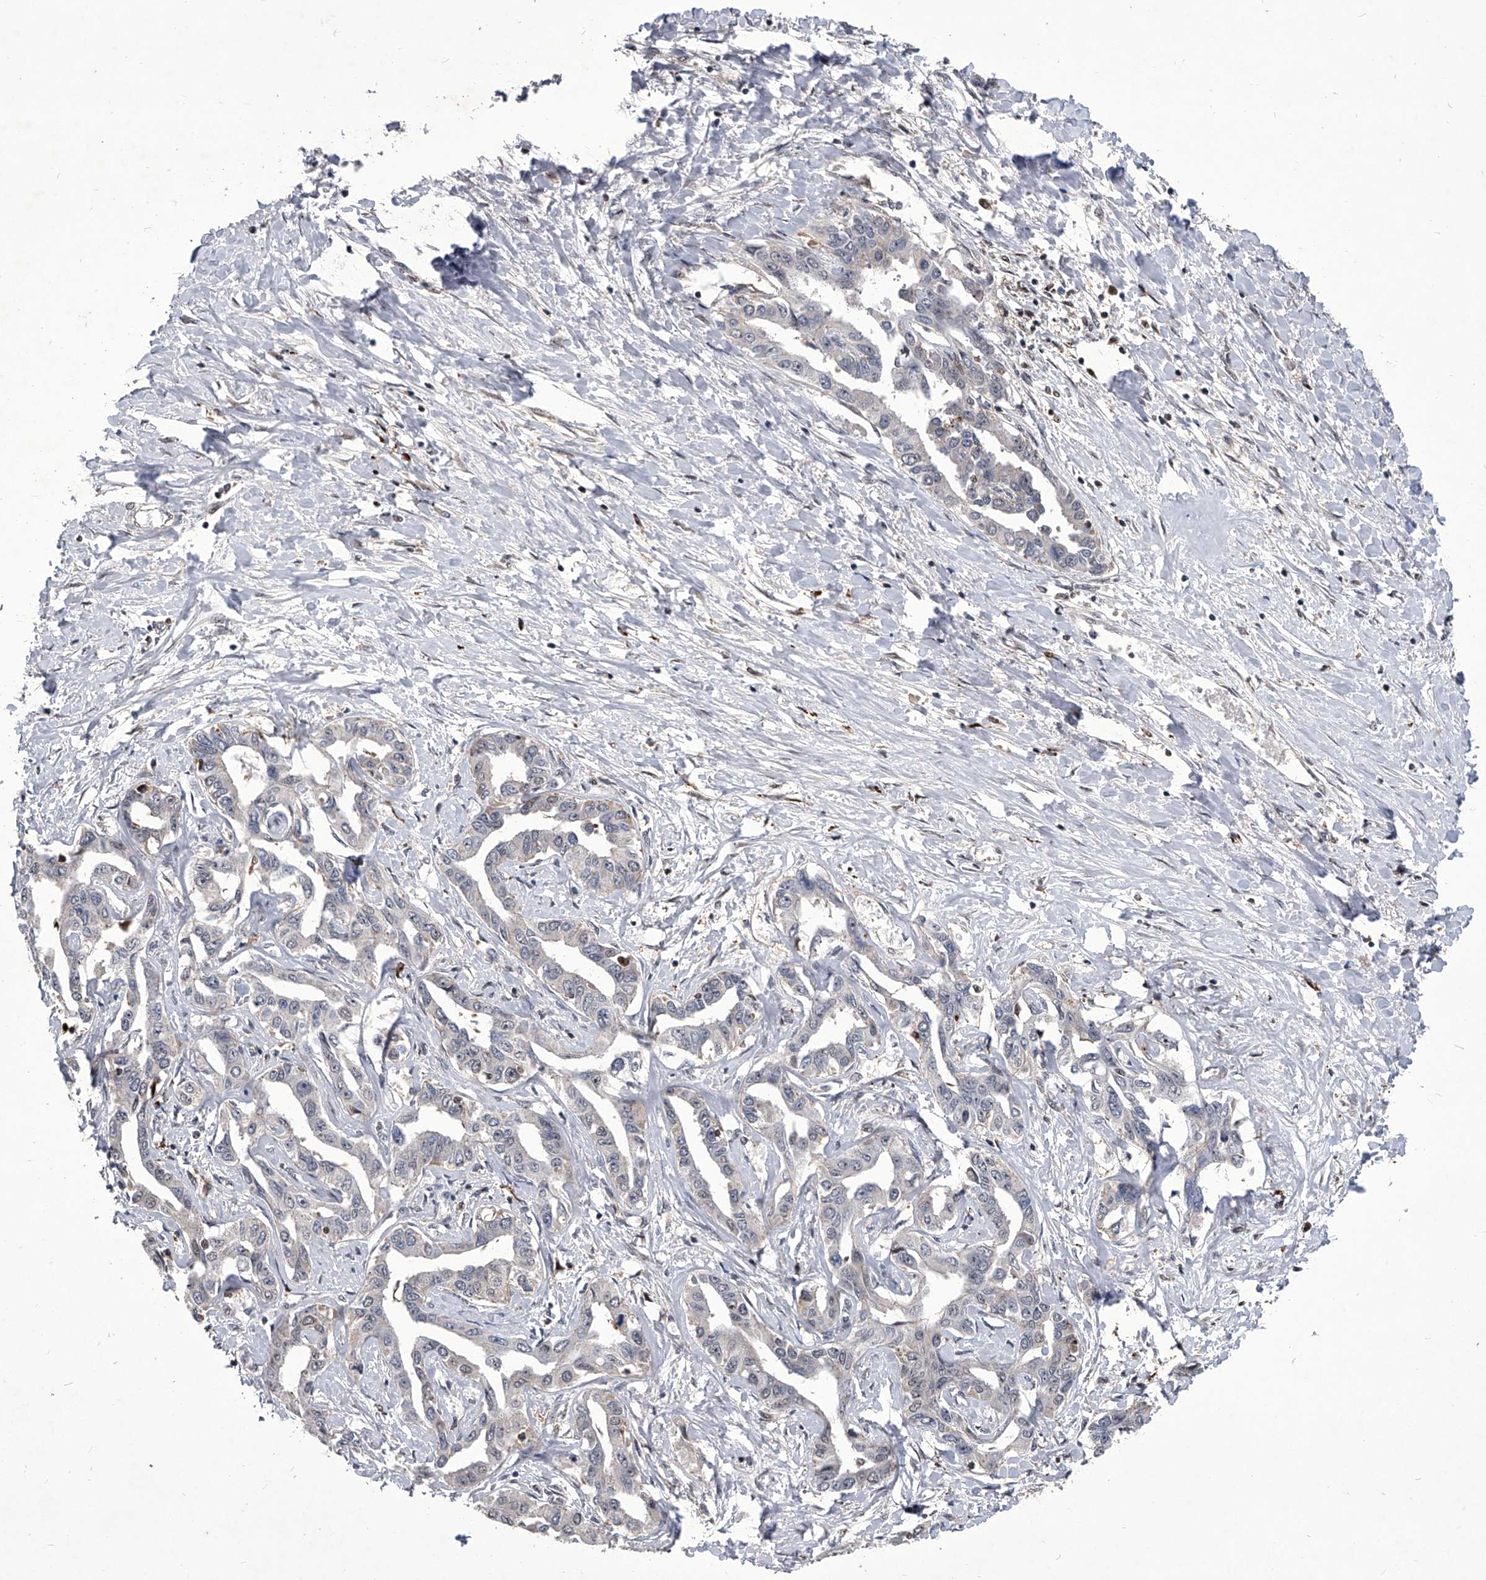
{"staining": {"intensity": "negative", "quantity": "none", "location": "none"}, "tissue": "liver cancer", "cell_type": "Tumor cells", "image_type": "cancer", "snomed": [{"axis": "morphology", "description": "Cholangiocarcinoma"}, {"axis": "topography", "description": "Liver"}], "caption": "IHC photomicrograph of human liver cancer (cholangiocarcinoma) stained for a protein (brown), which reveals no expression in tumor cells.", "gene": "CMTR1", "patient": {"sex": "male", "age": 59}}